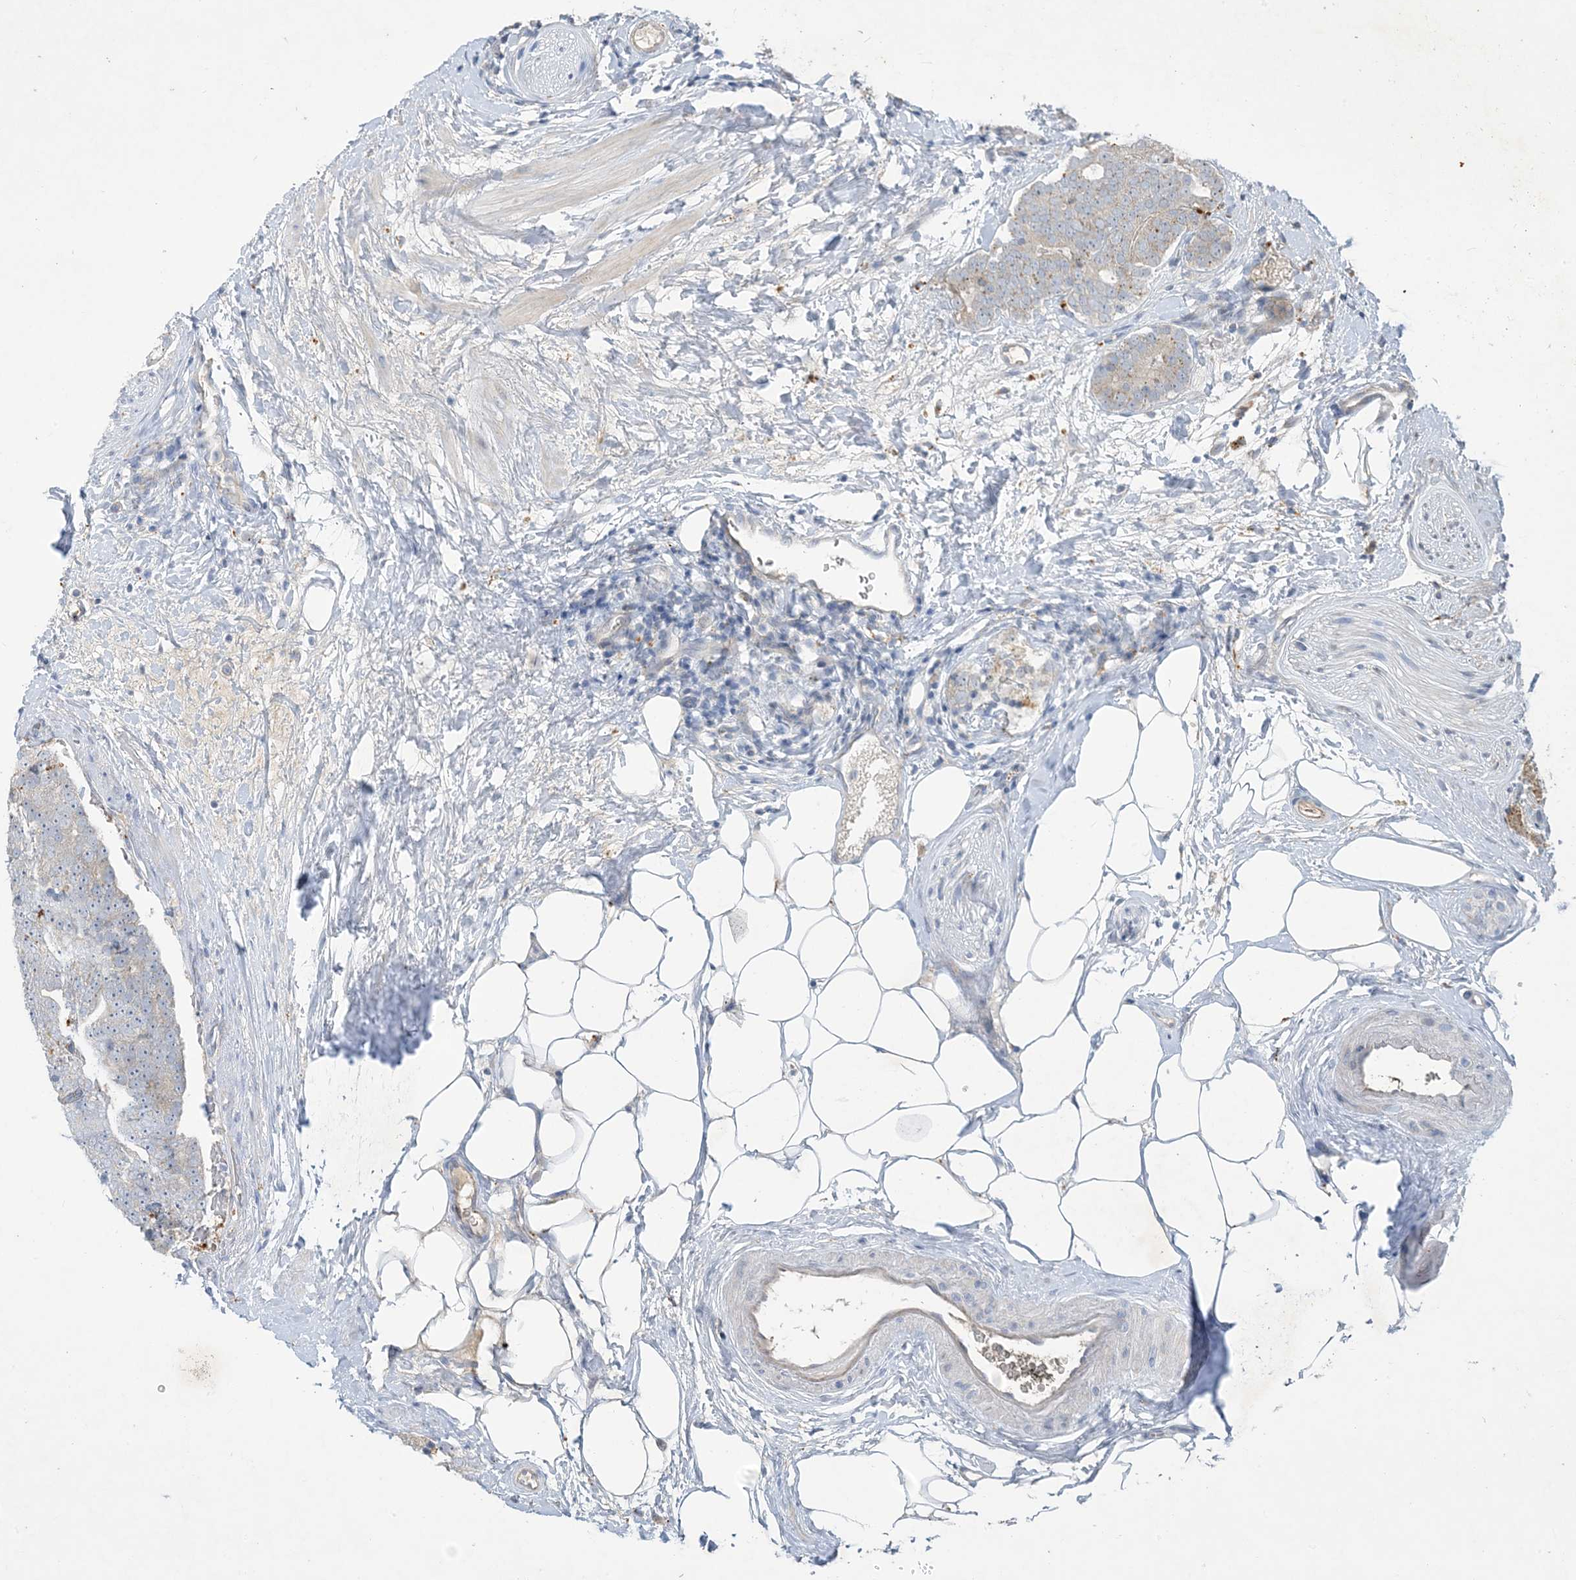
{"staining": {"intensity": "weak", "quantity": "<25%", "location": "cytoplasmic/membranous"}, "tissue": "prostate cancer", "cell_type": "Tumor cells", "image_type": "cancer", "snomed": [{"axis": "morphology", "description": "Adenocarcinoma, High grade"}, {"axis": "topography", "description": "Prostate"}], "caption": "Micrograph shows no significant protein staining in tumor cells of prostate cancer (high-grade adenocarcinoma).", "gene": "MRPS18A", "patient": {"sex": "male", "age": 56}}